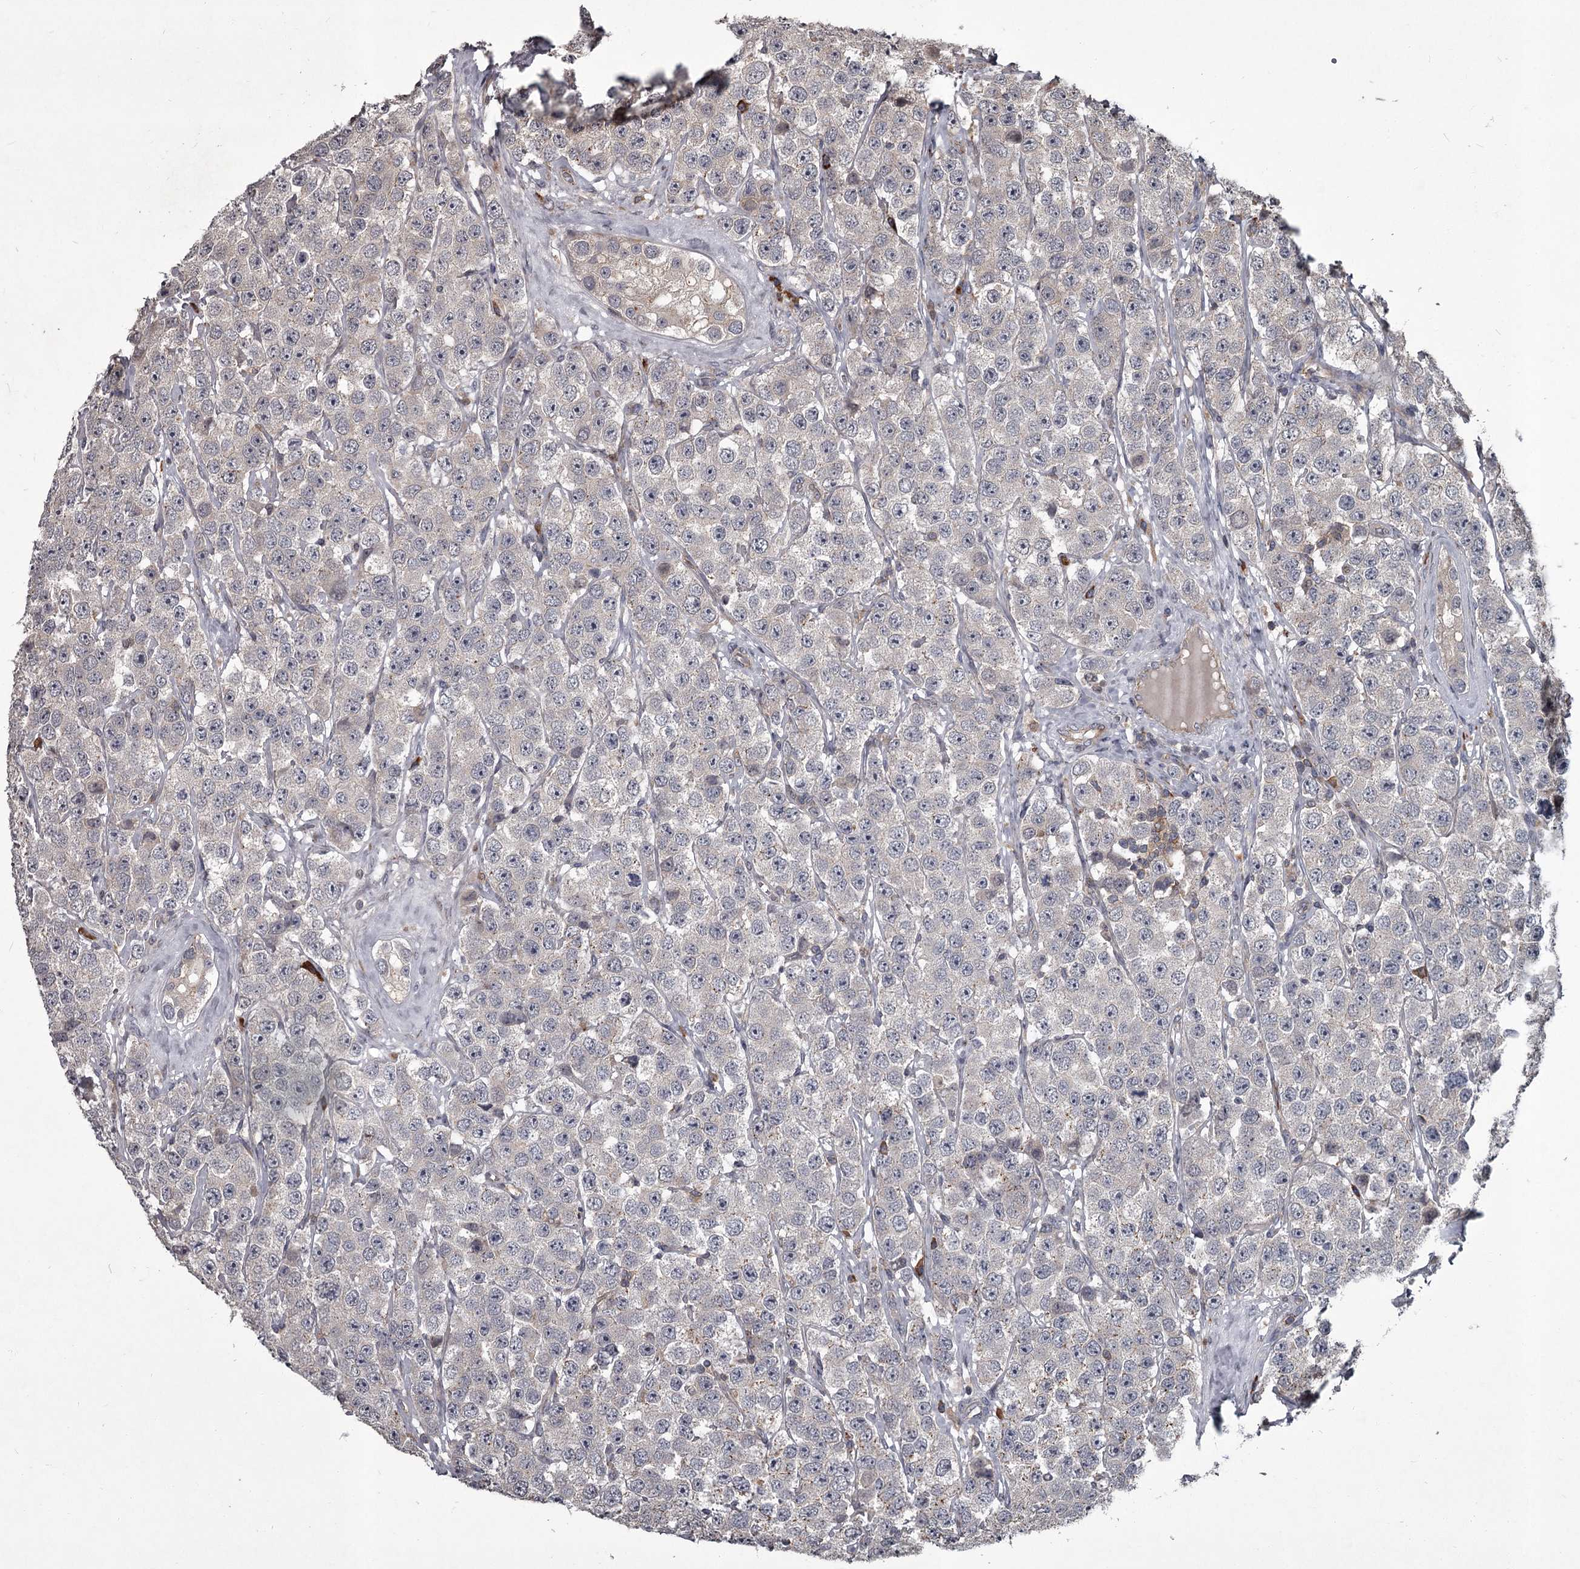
{"staining": {"intensity": "negative", "quantity": "none", "location": "none"}, "tissue": "testis cancer", "cell_type": "Tumor cells", "image_type": "cancer", "snomed": [{"axis": "morphology", "description": "Seminoma, NOS"}, {"axis": "topography", "description": "Testis"}], "caption": "Tumor cells show no significant staining in testis cancer. The staining is performed using DAB brown chromogen with nuclei counter-stained in using hematoxylin.", "gene": "UNC93B1", "patient": {"sex": "male", "age": 28}}